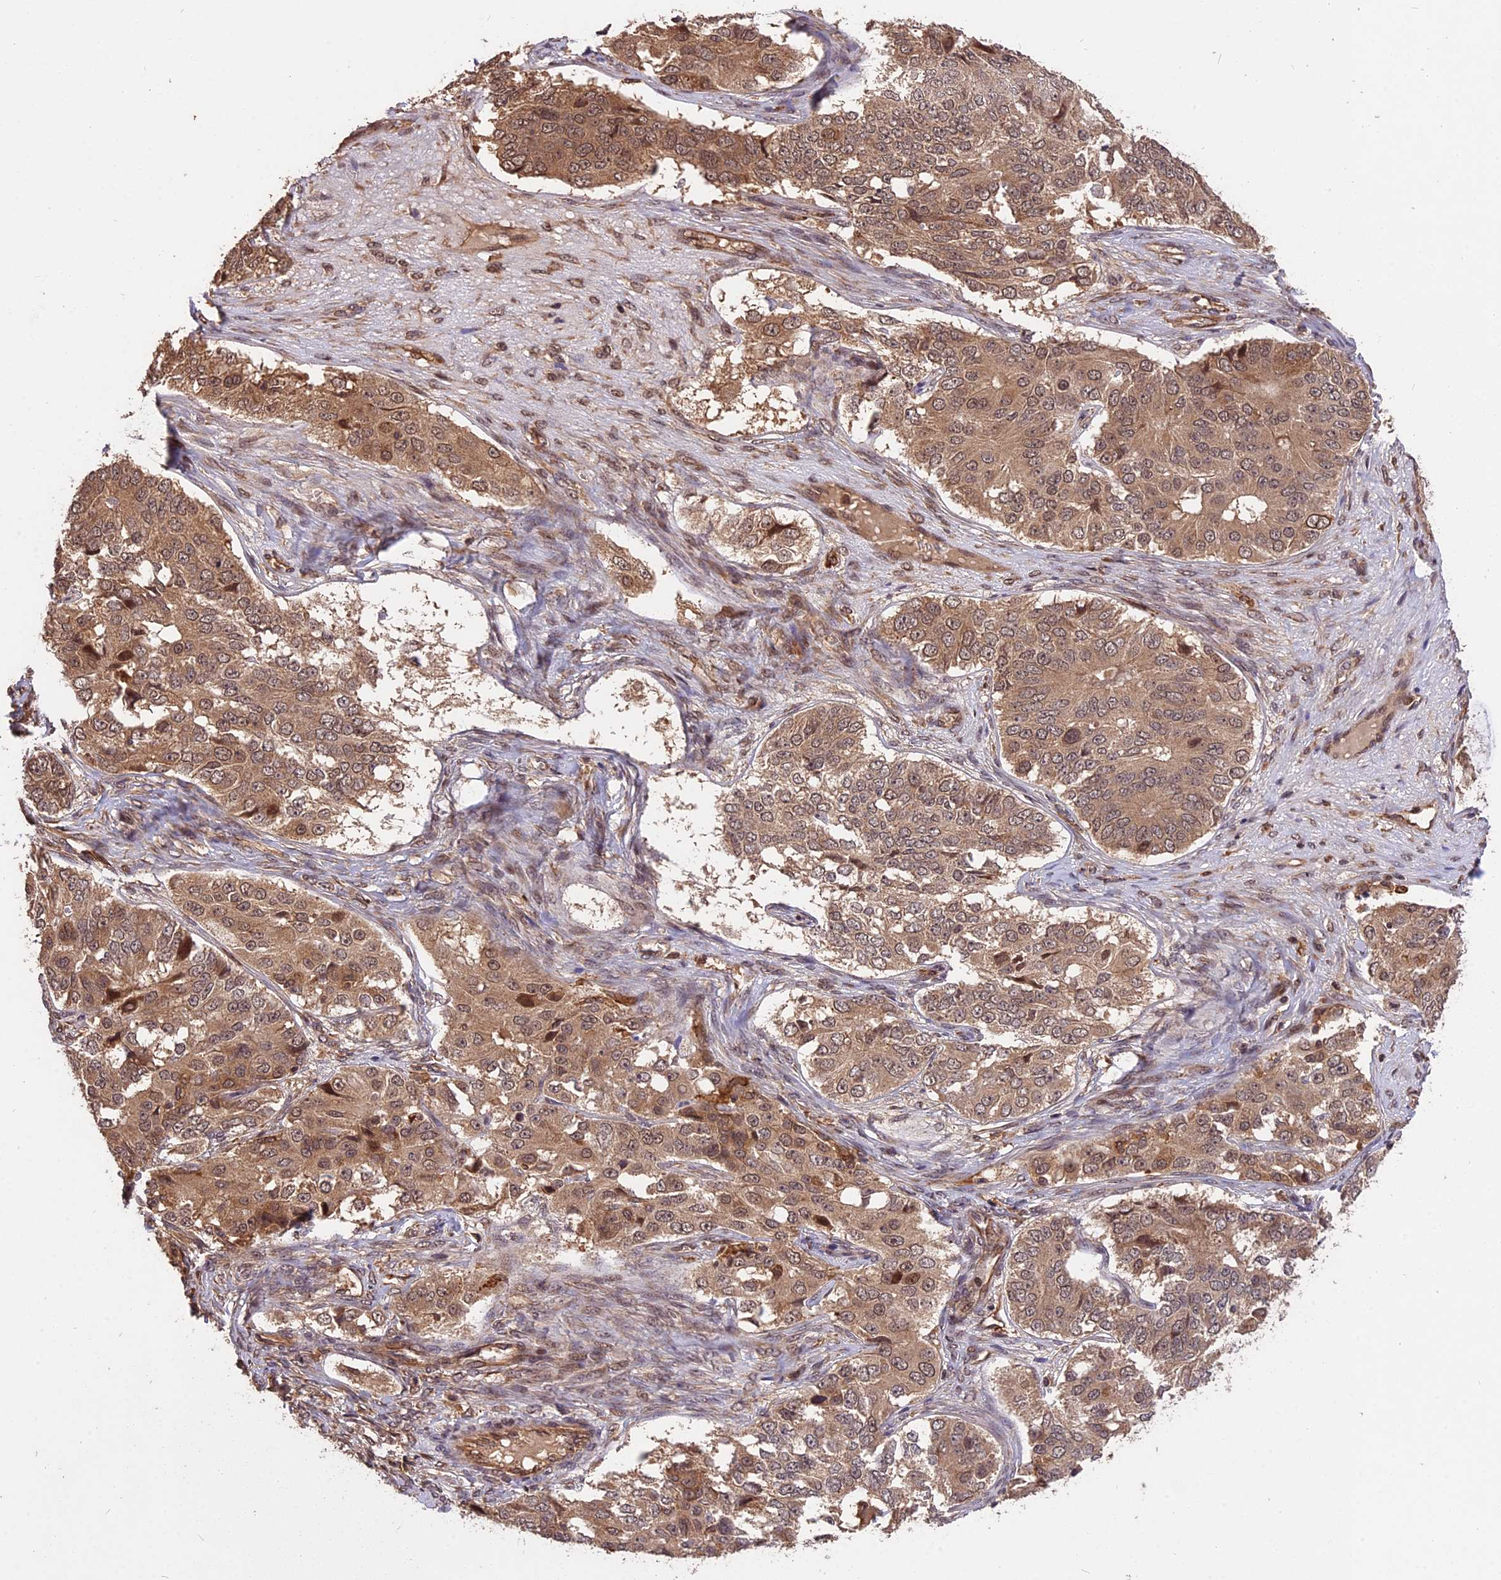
{"staining": {"intensity": "moderate", "quantity": ">75%", "location": "cytoplasmic/membranous,nuclear"}, "tissue": "ovarian cancer", "cell_type": "Tumor cells", "image_type": "cancer", "snomed": [{"axis": "morphology", "description": "Carcinoma, endometroid"}, {"axis": "topography", "description": "Ovary"}], "caption": "Immunohistochemistry (IHC) (DAB (3,3'-diaminobenzidine)) staining of ovarian endometroid carcinoma demonstrates moderate cytoplasmic/membranous and nuclear protein positivity in about >75% of tumor cells. (DAB = brown stain, brightfield microscopy at high magnification).", "gene": "ESCO1", "patient": {"sex": "female", "age": 51}}